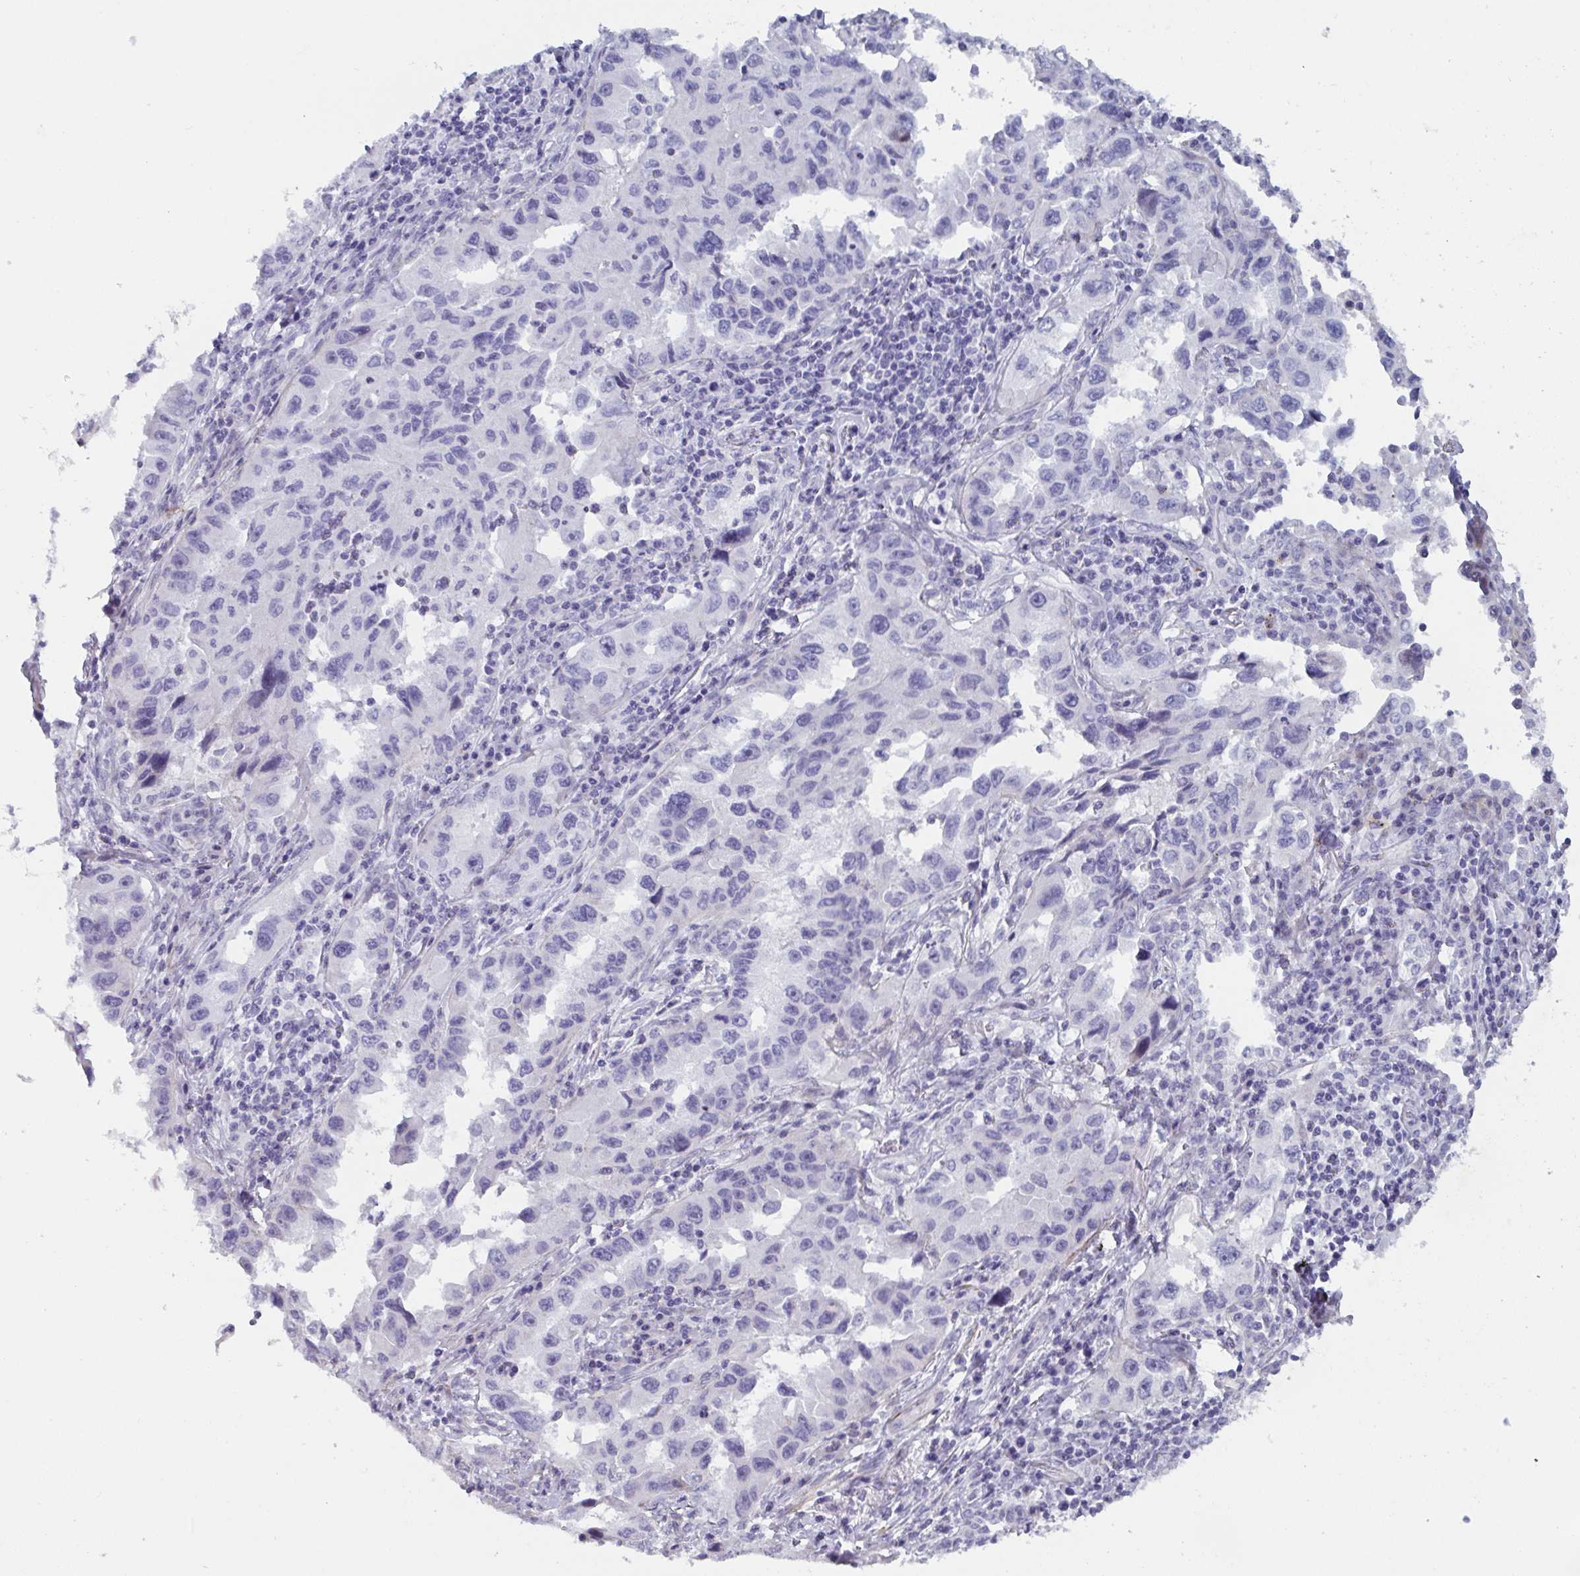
{"staining": {"intensity": "negative", "quantity": "none", "location": "none"}, "tissue": "lung cancer", "cell_type": "Tumor cells", "image_type": "cancer", "snomed": [{"axis": "morphology", "description": "Adenocarcinoma, NOS"}, {"axis": "topography", "description": "Lung"}], "caption": "Immunohistochemistry of lung cancer exhibits no positivity in tumor cells.", "gene": "OR5P3", "patient": {"sex": "female", "age": 73}}